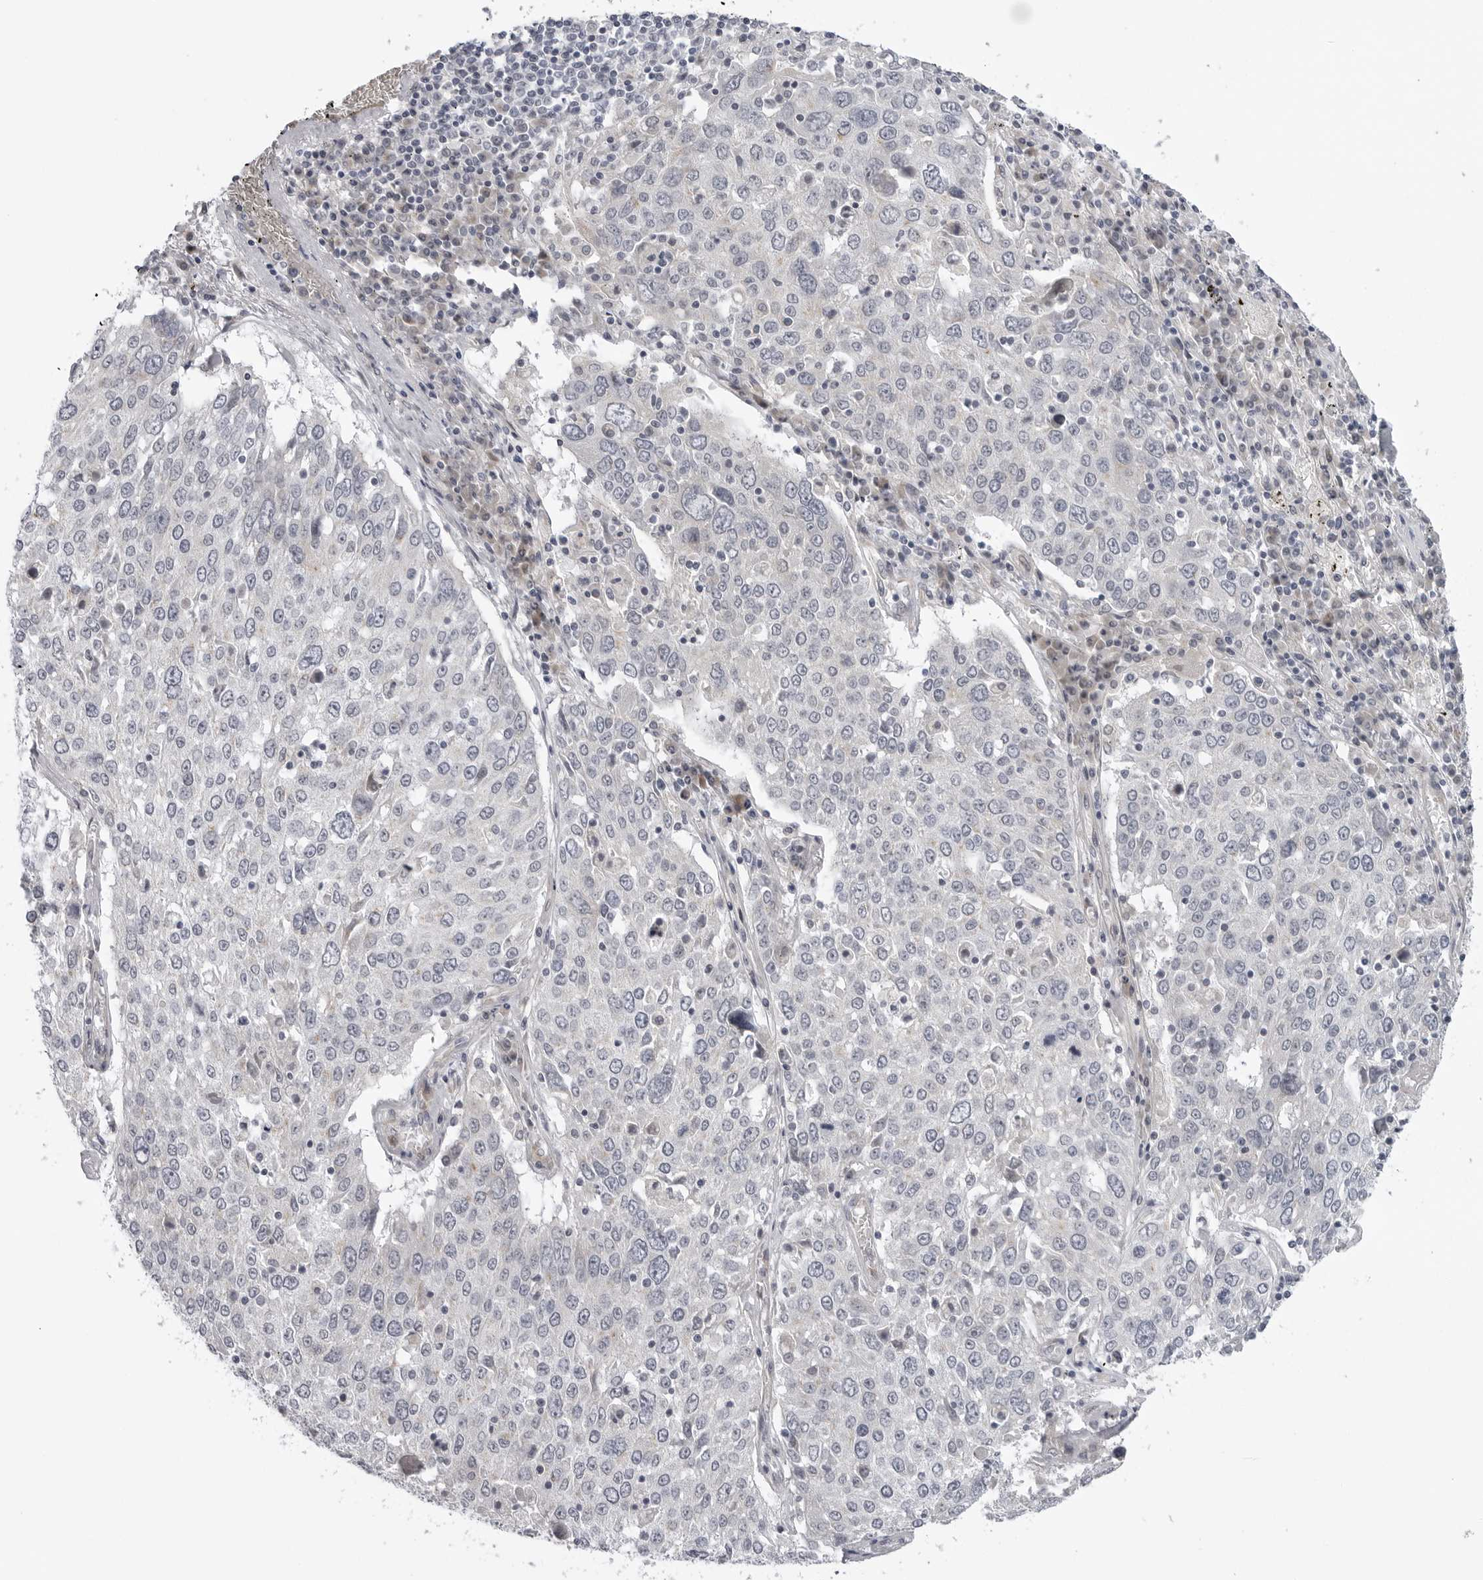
{"staining": {"intensity": "negative", "quantity": "none", "location": "none"}, "tissue": "lung cancer", "cell_type": "Tumor cells", "image_type": "cancer", "snomed": [{"axis": "morphology", "description": "Squamous cell carcinoma, NOS"}, {"axis": "topography", "description": "Lung"}], "caption": "Image shows no protein positivity in tumor cells of squamous cell carcinoma (lung) tissue.", "gene": "LRRC45", "patient": {"sex": "male", "age": 65}}